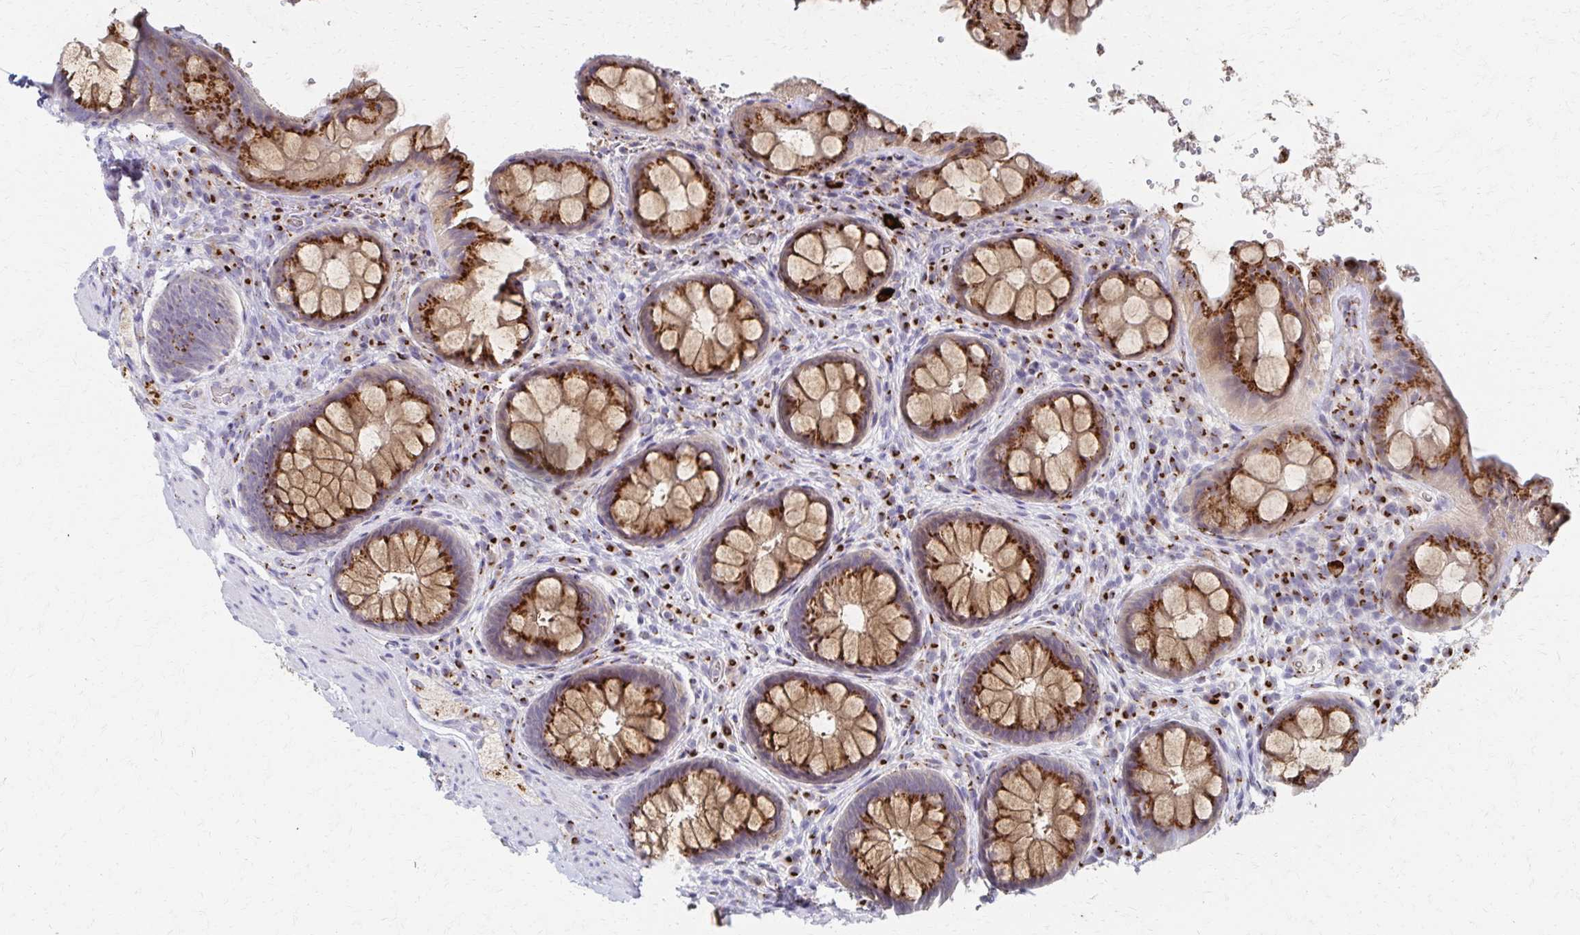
{"staining": {"intensity": "strong", "quantity": ">75%", "location": "cytoplasmic/membranous"}, "tissue": "rectum", "cell_type": "Glandular cells", "image_type": "normal", "snomed": [{"axis": "morphology", "description": "Normal tissue, NOS"}, {"axis": "topography", "description": "Rectum"}], "caption": "Immunohistochemical staining of benign human rectum reveals >75% levels of strong cytoplasmic/membranous protein positivity in approximately >75% of glandular cells.", "gene": "ENSG00000254692", "patient": {"sex": "female", "age": 69}}